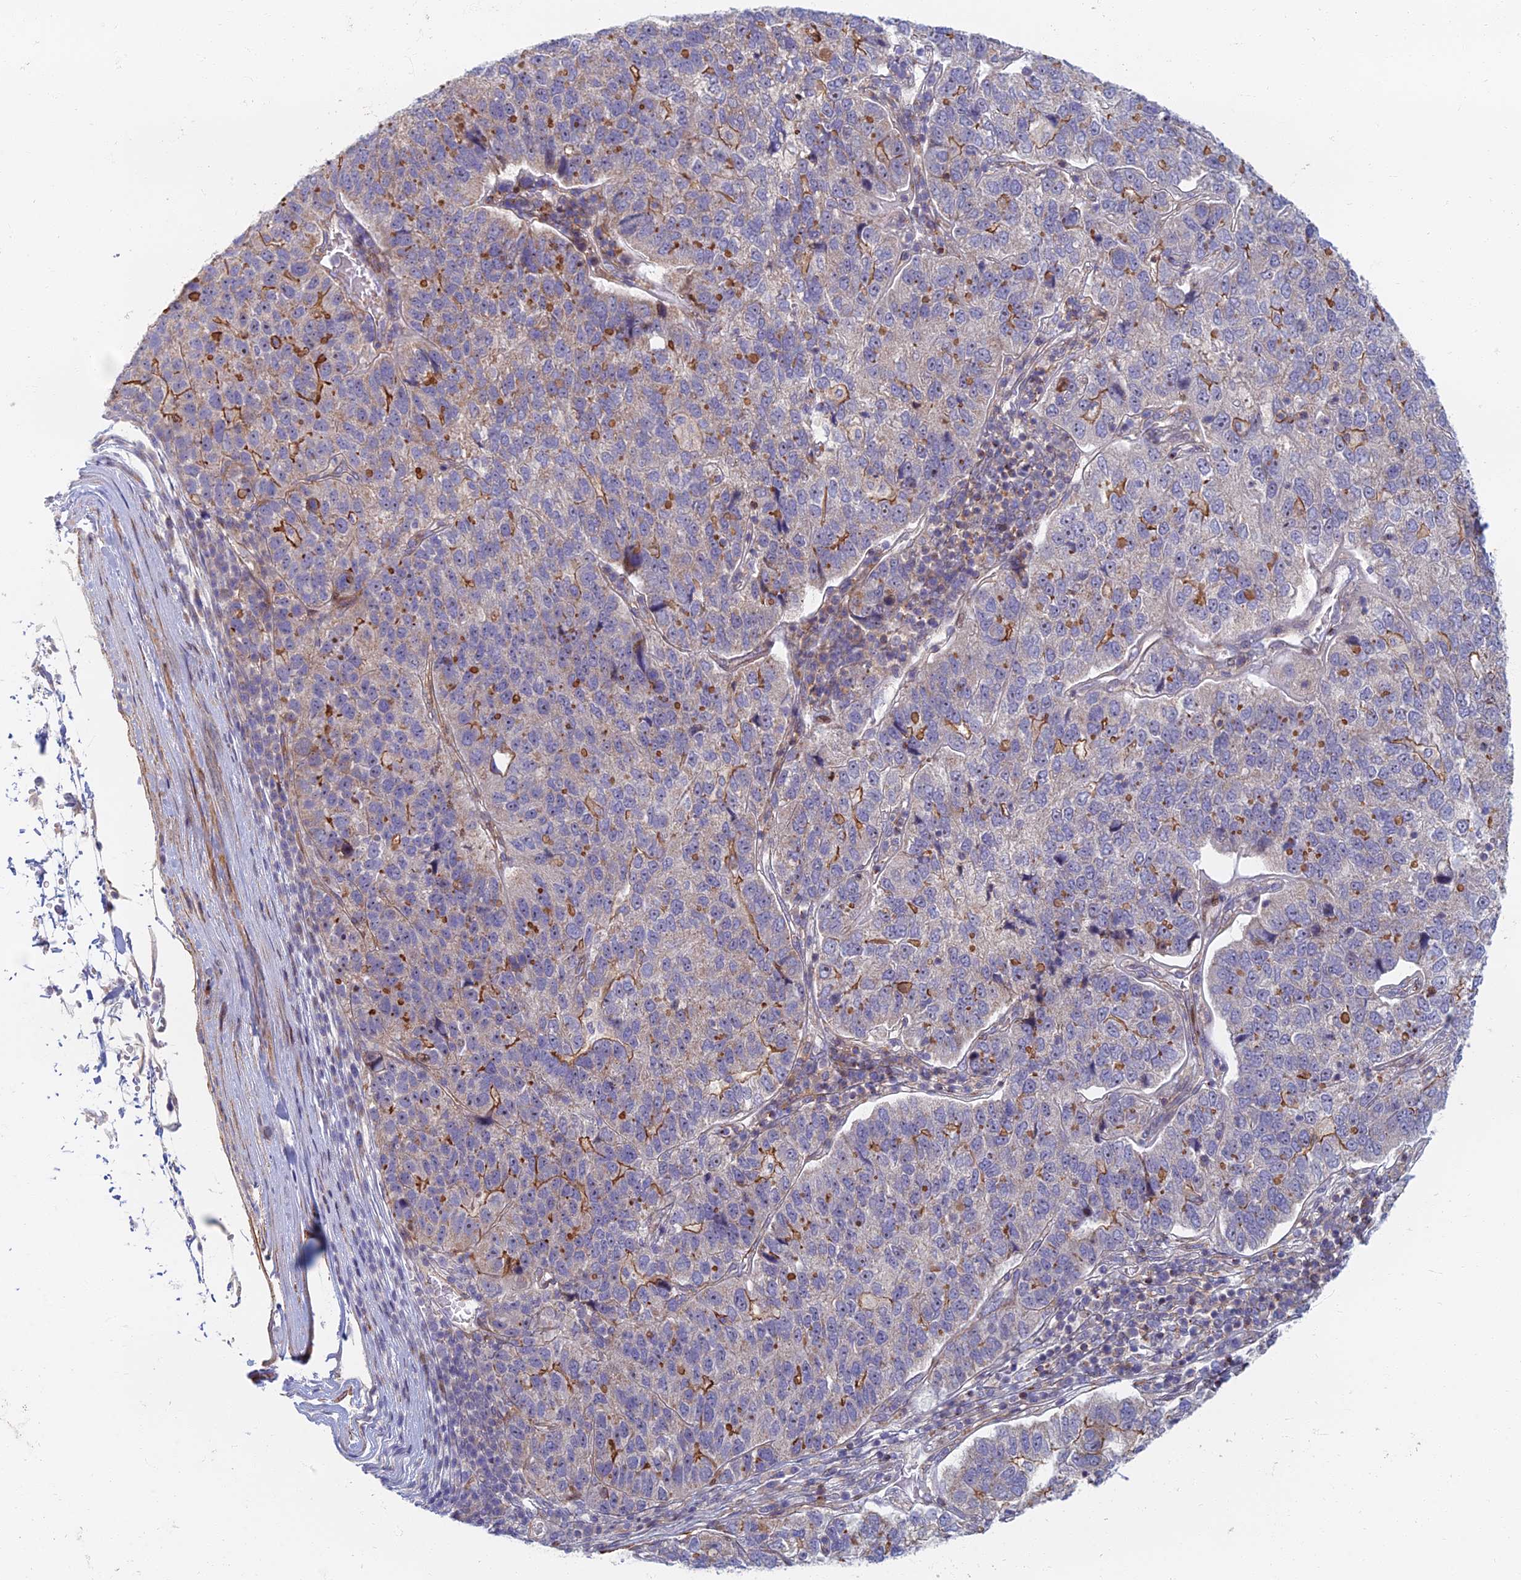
{"staining": {"intensity": "moderate", "quantity": "<25%", "location": "cytoplasmic/membranous"}, "tissue": "pancreatic cancer", "cell_type": "Tumor cells", "image_type": "cancer", "snomed": [{"axis": "morphology", "description": "Adenocarcinoma, NOS"}, {"axis": "topography", "description": "Pancreas"}], "caption": "Adenocarcinoma (pancreatic) tissue reveals moderate cytoplasmic/membranous positivity in approximately <25% of tumor cells (DAB IHC with brightfield microscopy, high magnification).", "gene": "C15orf40", "patient": {"sex": "female", "age": 61}}